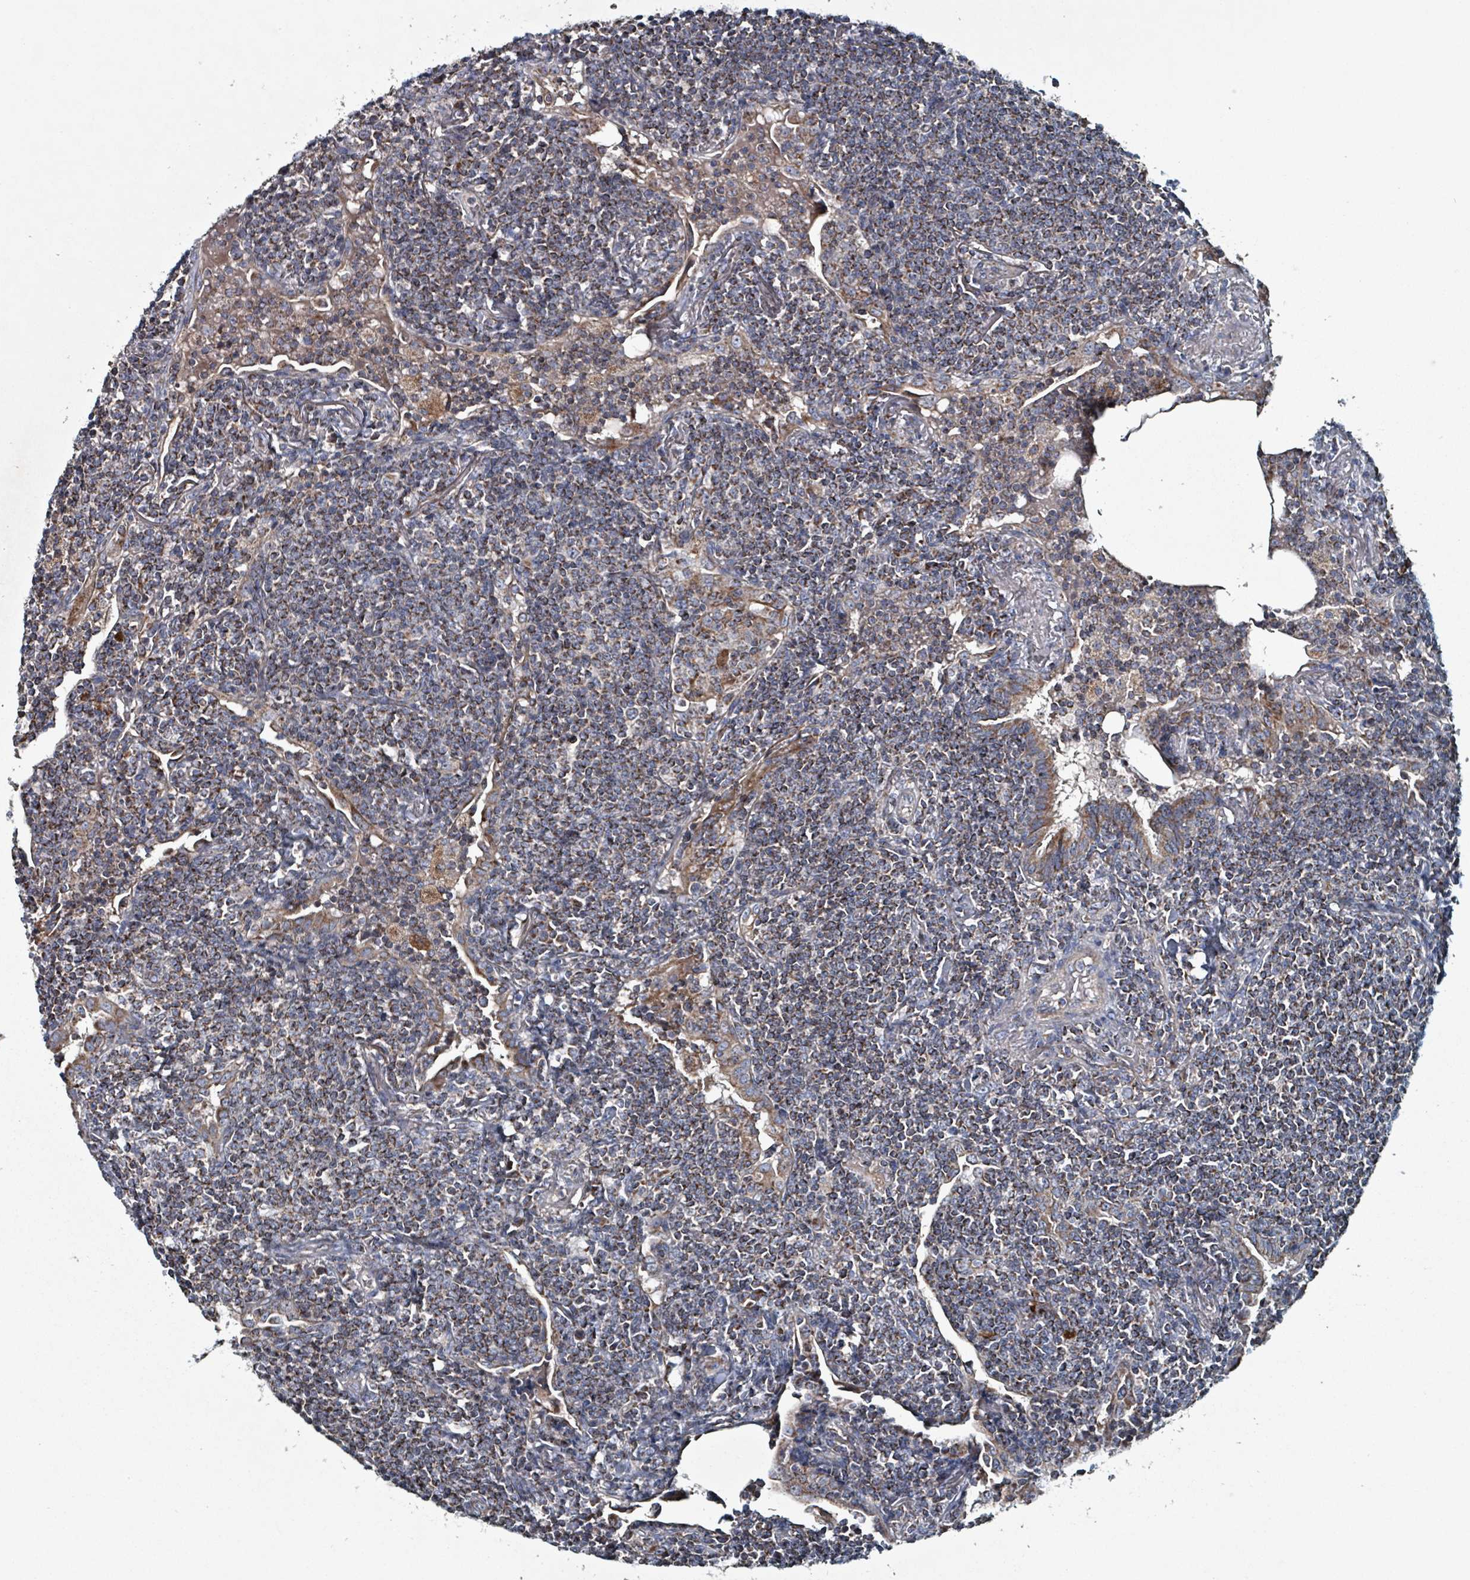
{"staining": {"intensity": "moderate", "quantity": ">75%", "location": "cytoplasmic/membranous"}, "tissue": "lymphoma", "cell_type": "Tumor cells", "image_type": "cancer", "snomed": [{"axis": "morphology", "description": "Malignant lymphoma, non-Hodgkin's type, Low grade"}, {"axis": "topography", "description": "Lung"}], "caption": "Tumor cells reveal moderate cytoplasmic/membranous staining in about >75% of cells in low-grade malignant lymphoma, non-Hodgkin's type.", "gene": "ABHD18", "patient": {"sex": "female", "age": 71}}